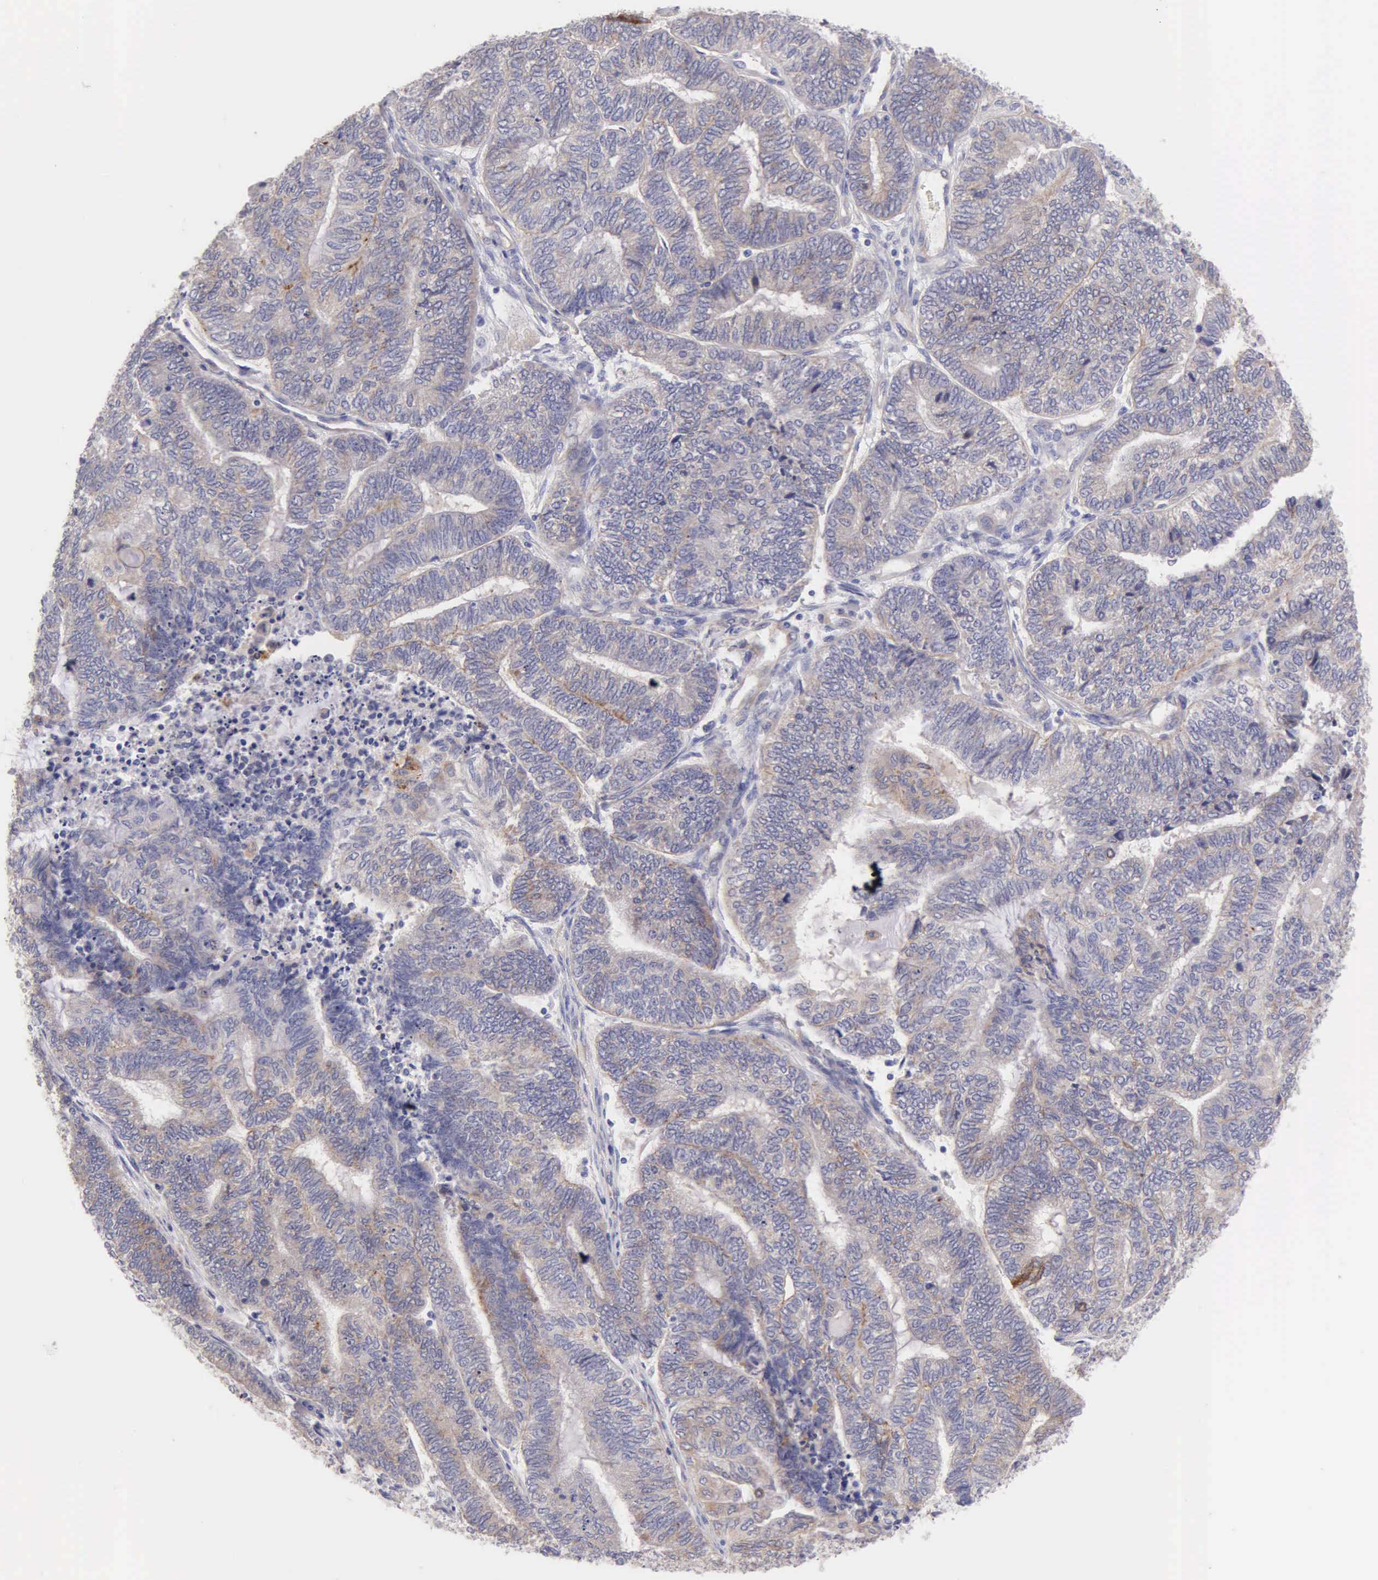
{"staining": {"intensity": "weak", "quantity": "25%-75%", "location": "cytoplasmic/membranous"}, "tissue": "endometrial cancer", "cell_type": "Tumor cells", "image_type": "cancer", "snomed": [{"axis": "morphology", "description": "Adenocarcinoma, NOS"}, {"axis": "topography", "description": "Uterus"}, {"axis": "topography", "description": "Endometrium"}], "caption": "This is a micrograph of immunohistochemistry staining of endometrial cancer (adenocarcinoma), which shows weak expression in the cytoplasmic/membranous of tumor cells.", "gene": "APP", "patient": {"sex": "female", "age": 70}}